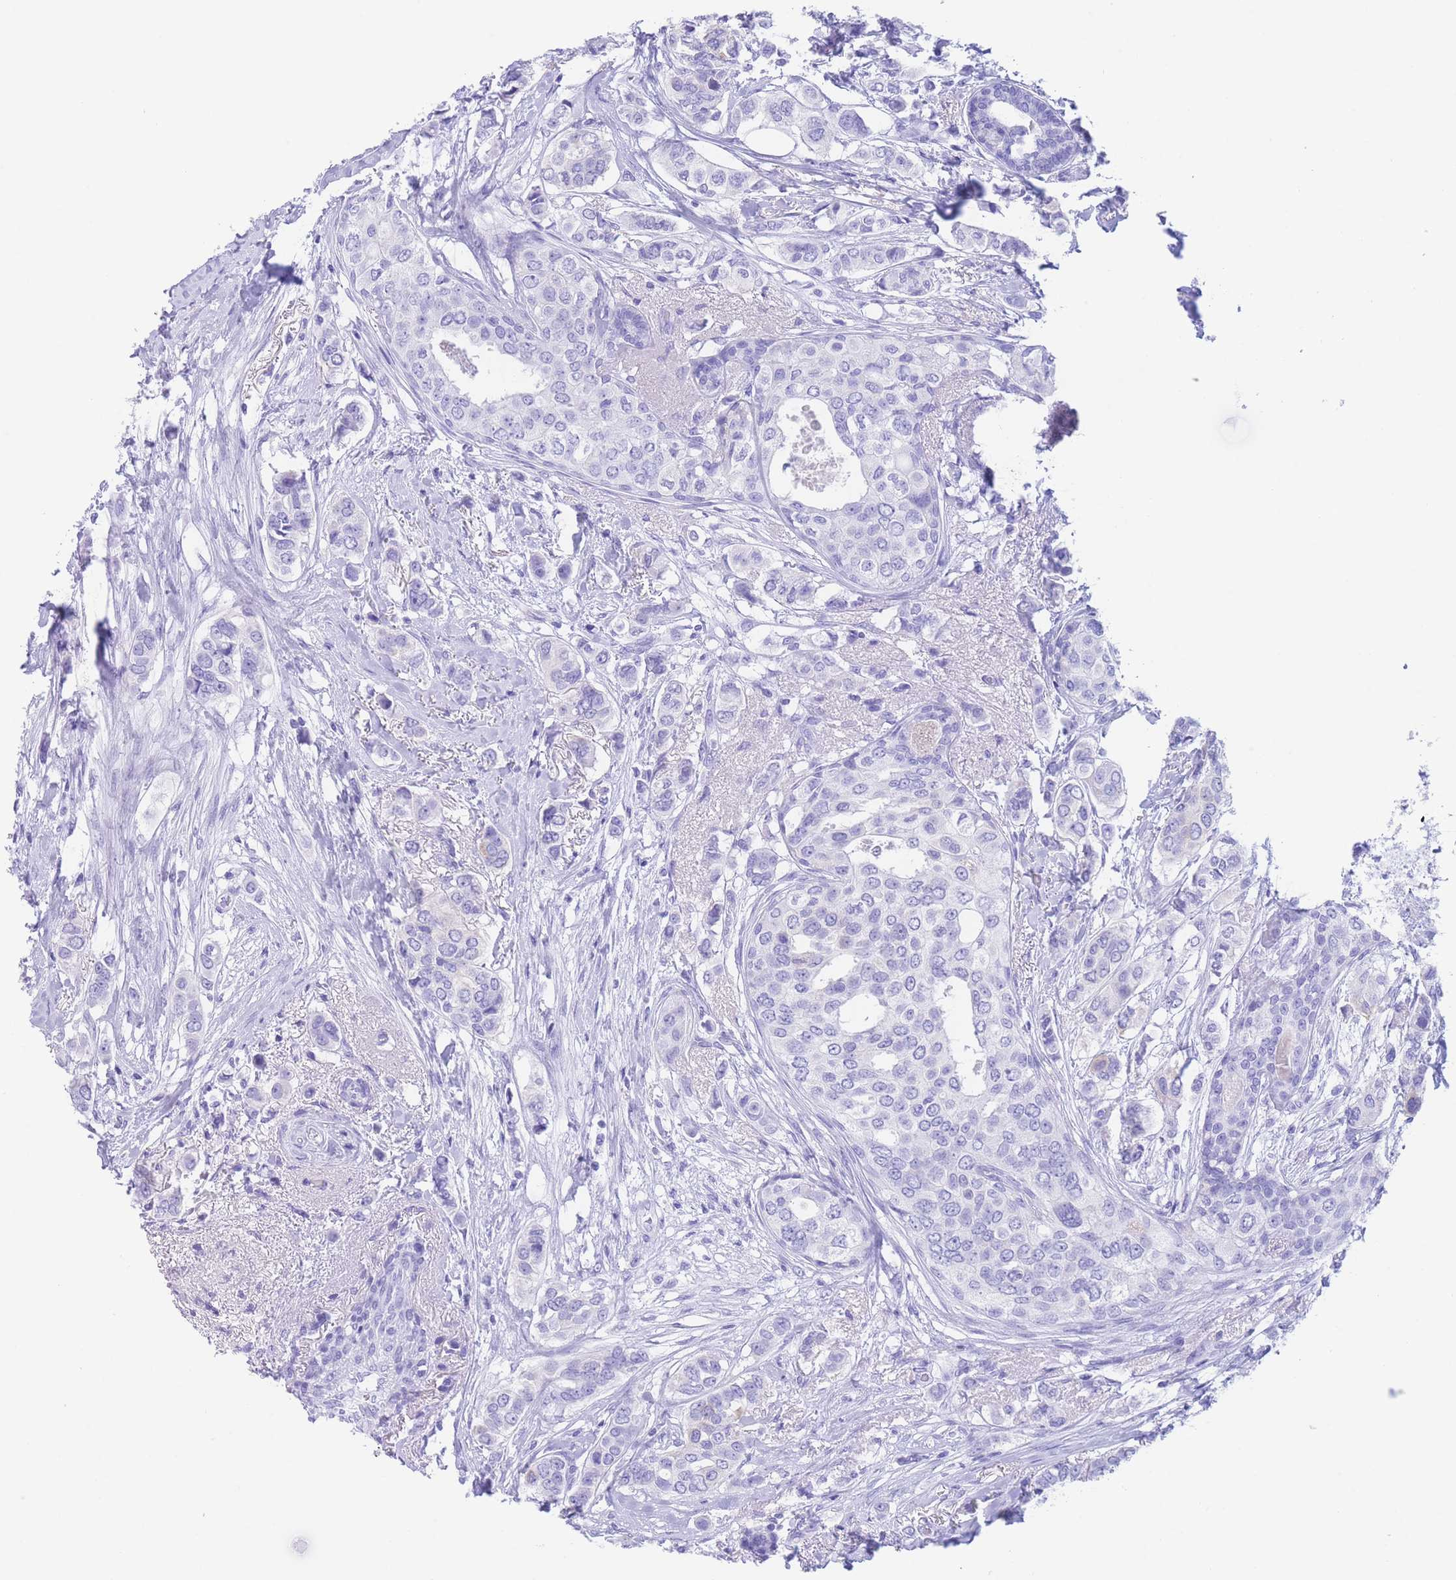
{"staining": {"intensity": "negative", "quantity": "none", "location": "none"}, "tissue": "breast cancer", "cell_type": "Tumor cells", "image_type": "cancer", "snomed": [{"axis": "morphology", "description": "Lobular carcinoma"}, {"axis": "topography", "description": "Breast"}], "caption": "High magnification brightfield microscopy of breast lobular carcinoma stained with DAB (3,3'-diaminobenzidine) (brown) and counterstained with hematoxylin (blue): tumor cells show no significant expression. (DAB IHC, high magnification).", "gene": "SLCO1B3", "patient": {"sex": "female", "age": 51}}